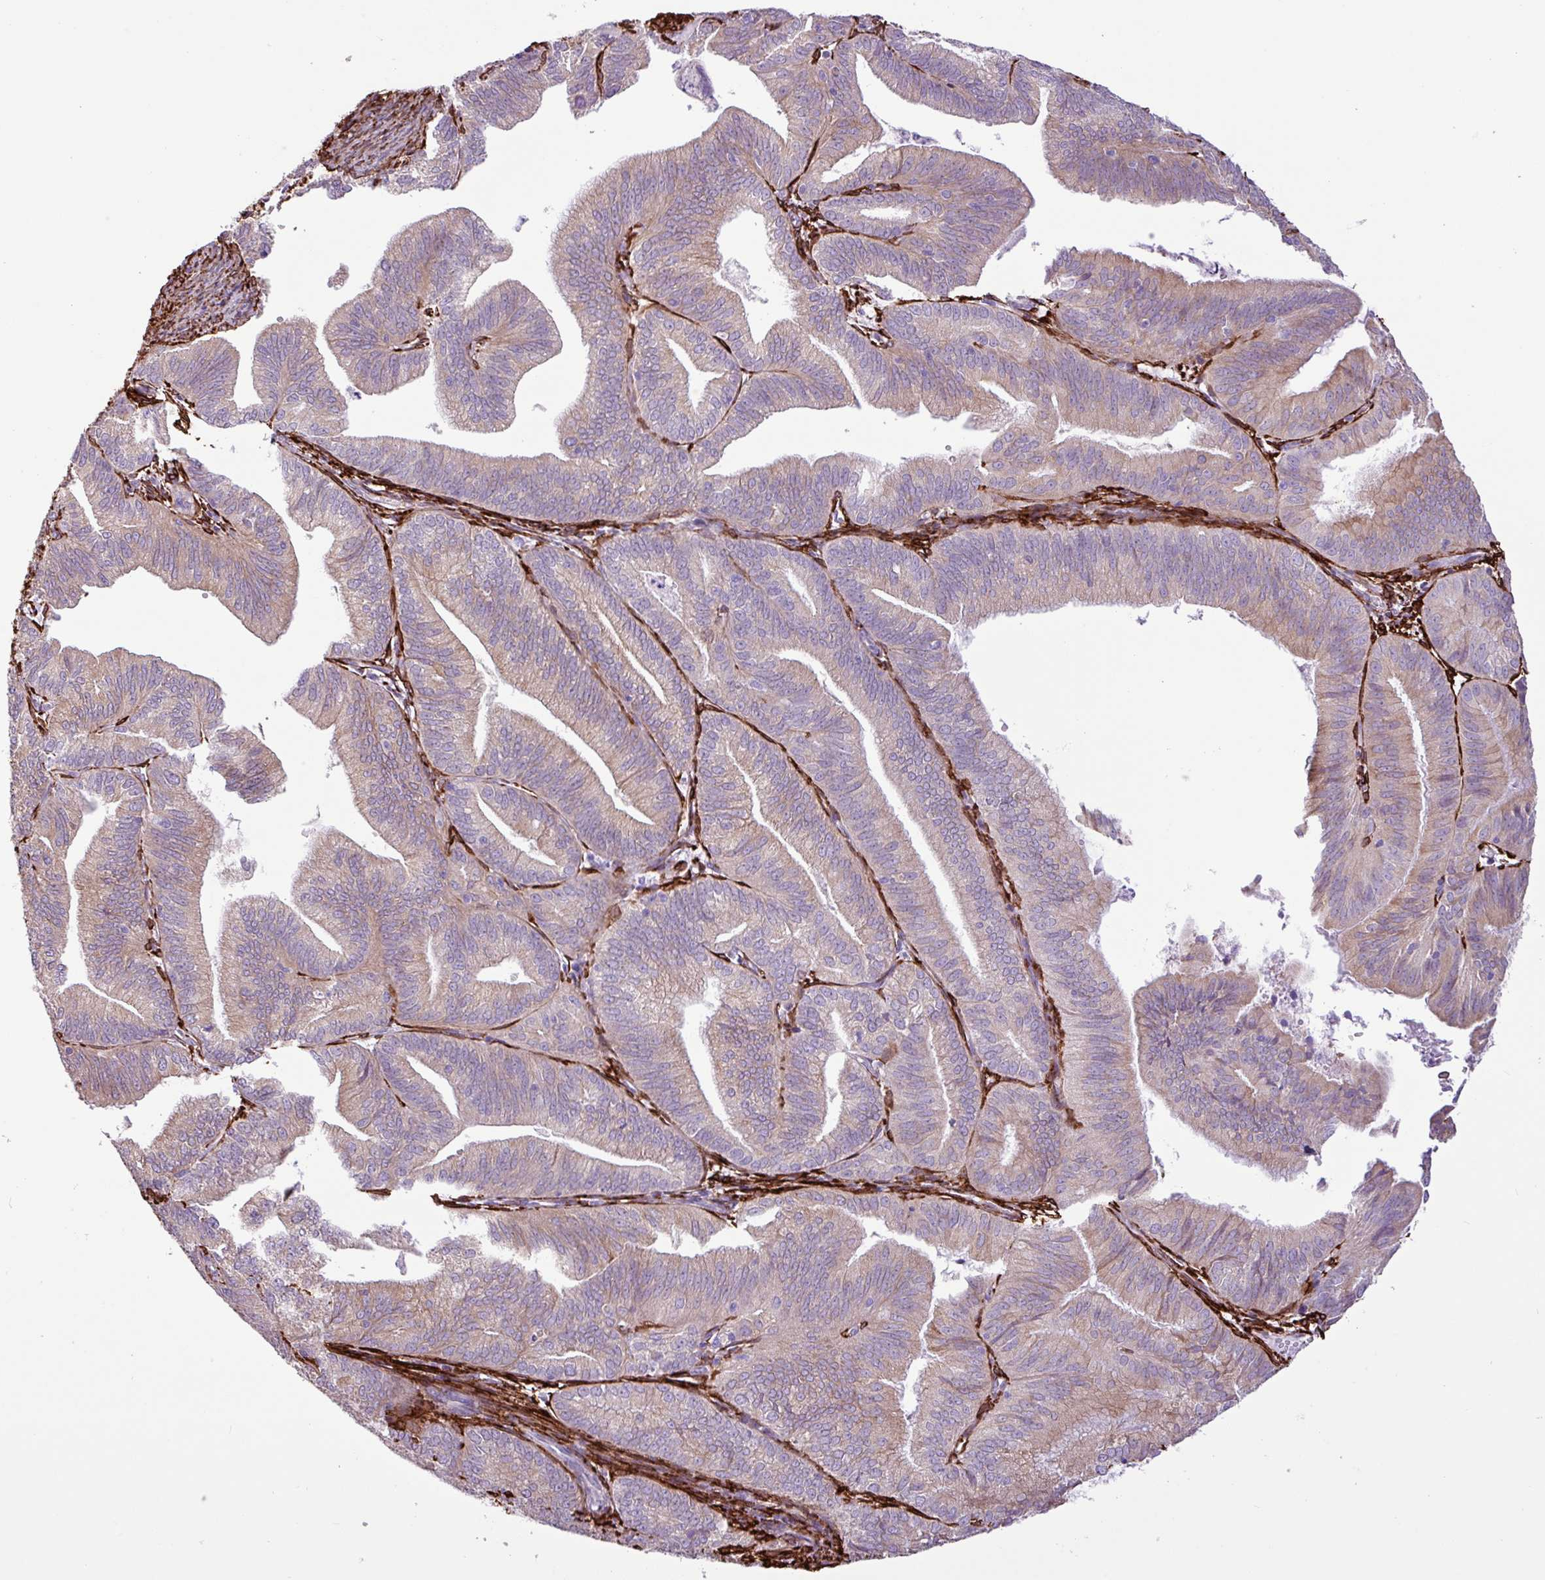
{"staining": {"intensity": "weak", "quantity": "25%-75%", "location": "cytoplasmic/membranous"}, "tissue": "endometrial cancer", "cell_type": "Tumor cells", "image_type": "cancer", "snomed": [{"axis": "morphology", "description": "Adenocarcinoma, NOS"}, {"axis": "topography", "description": "Endometrium"}], "caption": "A photomicrograph of endometrial cancer stained for a protein demonstrates weak cytoplasmic/membranous brown staining in tumor cells. The staining is performed using DAB (3,3'-diaminobenzidine) brown chromogen to label protein expression. The nuclei are counter-stained blue using hematoxylin.", "gene": "SLC38A1", "patient": {"sex": "female", "age": 70}}